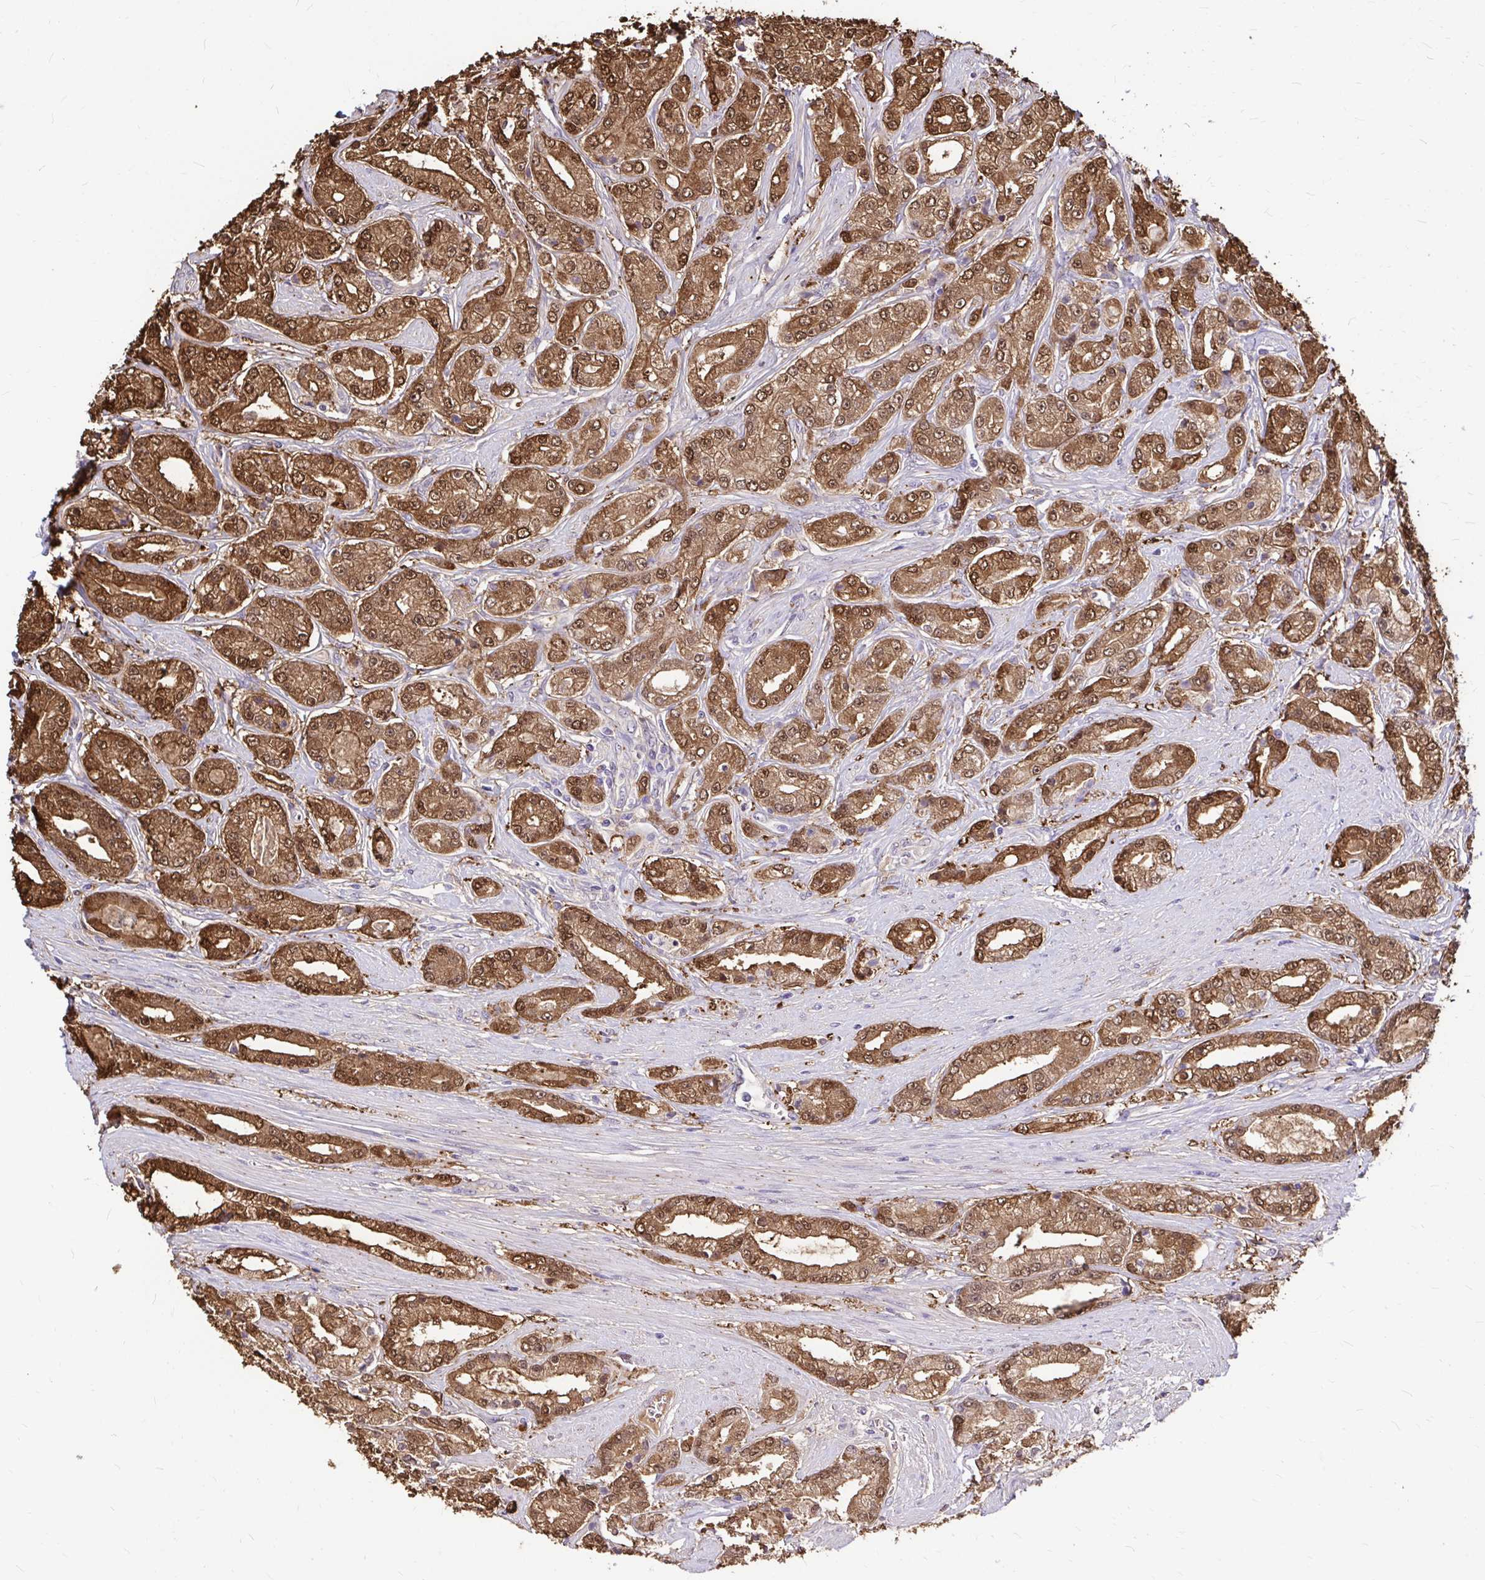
{"staining": {"intensity": "moderate", "quantity": ">75%", "location": "cytoplasmic/membranous,nuclear"}, "tissue": "prostate cancer", "cell_type": "Tumor cells", "image_type": "cancer", "snomed": [{"axis": "morphology", "description": "Adenocarcinoma, High grade"}, {"axis": "topography", "description": "Prostate"}], "caption": "IHC photomicrograph of neoplastic tissue: human prostate cancer stained using IHC reveals medium levels of moderate protein expression localized specifically in the cytoplasmic/membranous and nuclear of tumor cells, appearing as a cytoplasmic/membranous and nuclear brown color.", "gene": "IDH1", "patient": {"sex": "male", "age": 66}}